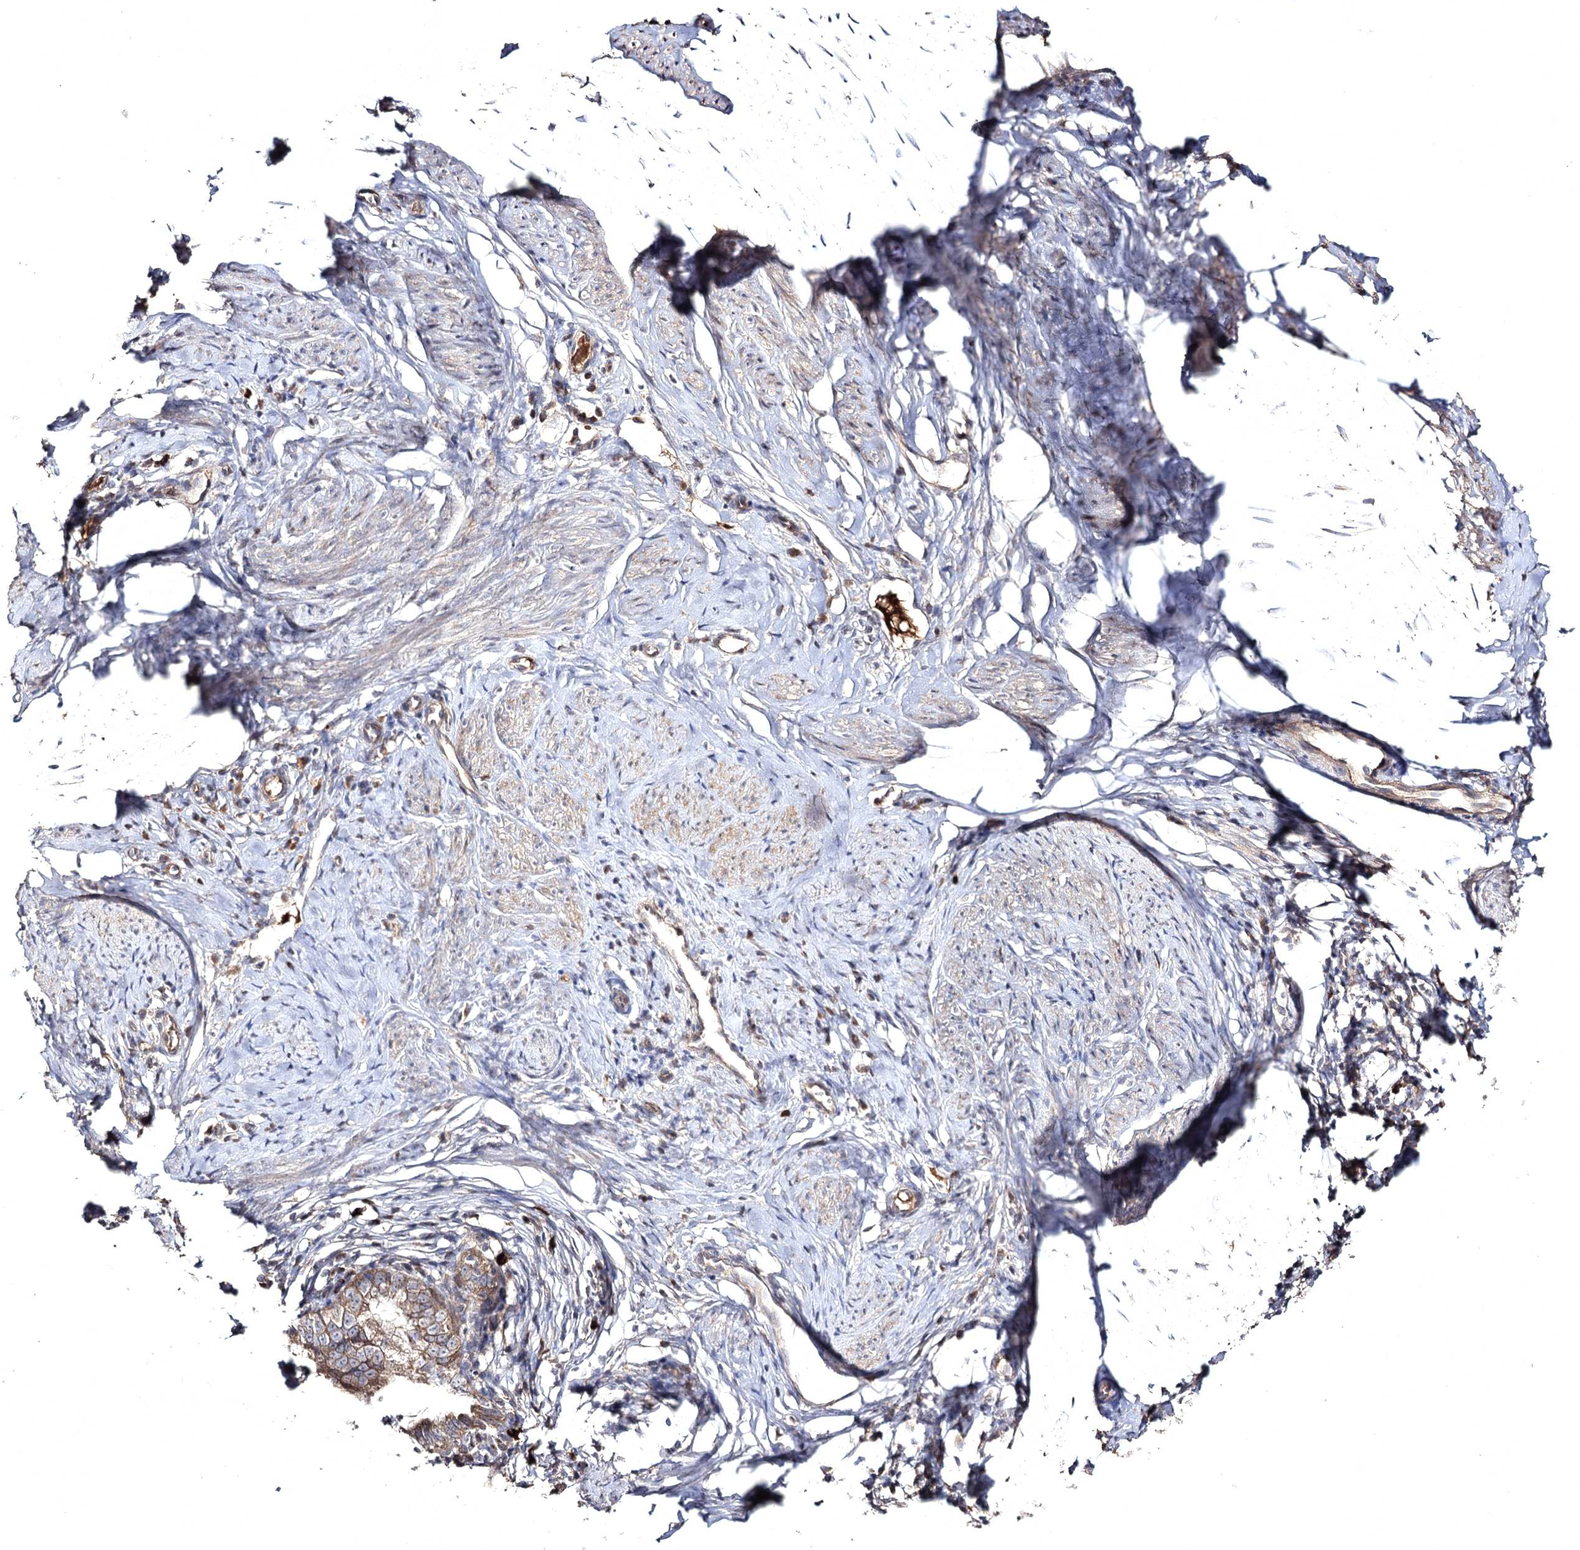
{"staining": {"intensity": "weak", "quantity": ">75%", "location": "cytoplasmic/membranous"}, "tissue": "cervical cancer", "cell_type": "Tumor cells", "image_type": "cancer", "snomed": [{"axis": "morphology", "description": "Adenocarcinoma, NOS"}, {"axis": "topography", "description": "Cervix"}], "caption": "The immunohistochemical stain highlights weak cytoplasmic/membranous staining in tumor cells of cervical cancer tissue.", "gene": "SEMA4G", "patient": {"sex": "female", "age": 36}}